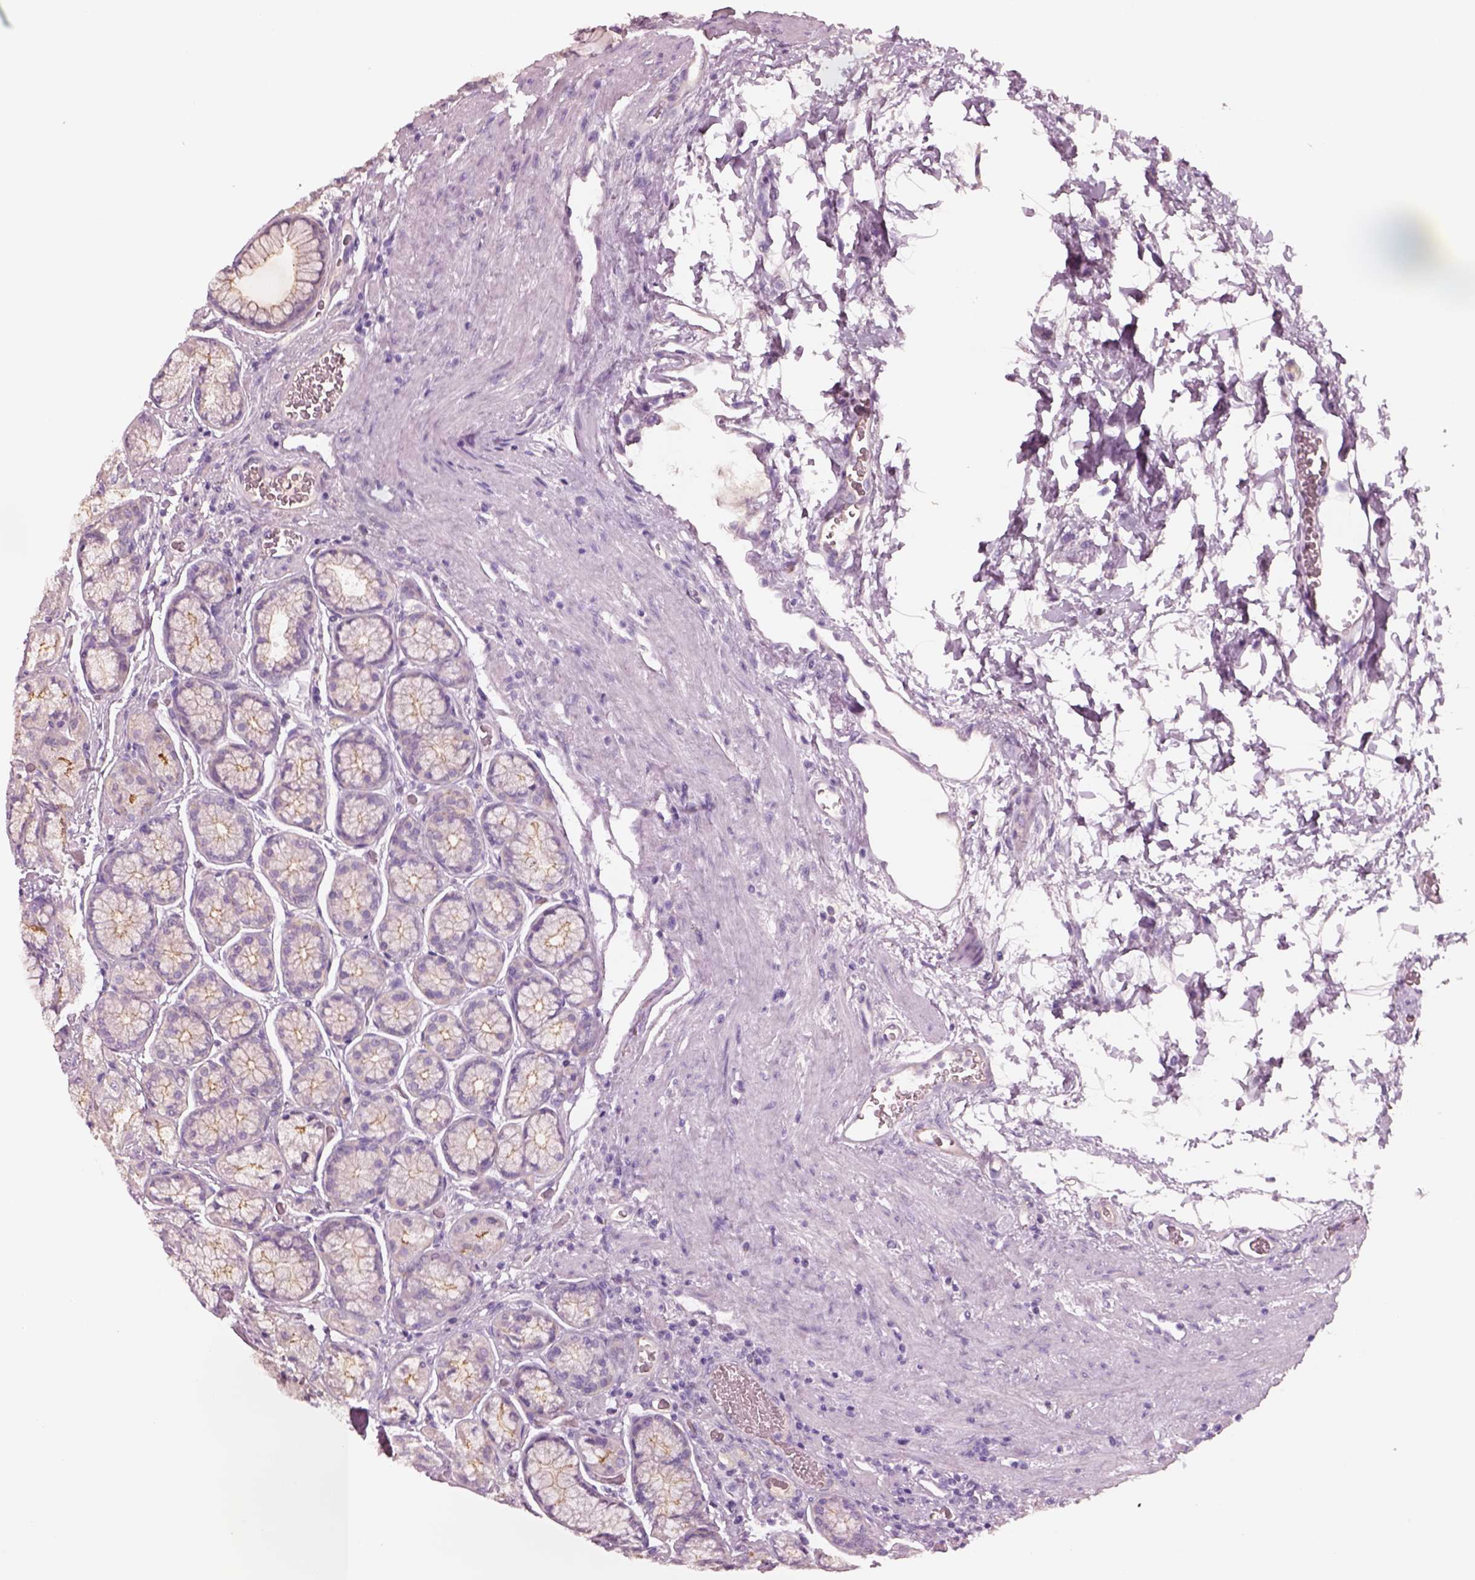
{"staining": {"intensity": "negative", "quantity": "none", "location": "none"}, "tissue": "stomach", "cell_type": "Glandular cells", "image_type": "normal", "snomed": [{"axis": "morphology", "description": "Normal tissue, NOS"}, {"axis": "morphology", "description": "Adenocarcinoma, NOS"}, {"axis": "morphology", "description": "Adenocarcinoma, High grade"}, {"axis": "topography", "description": "Stomach, upper"}, {"axis": "topography", "description": "Stomach"}], "caption": "A photomicrograph of stomach stained for a protein exhibits no brown staining in glandular cells.", "gene": "IGLL1", "patient": {"sex": "female", "age": 65}}